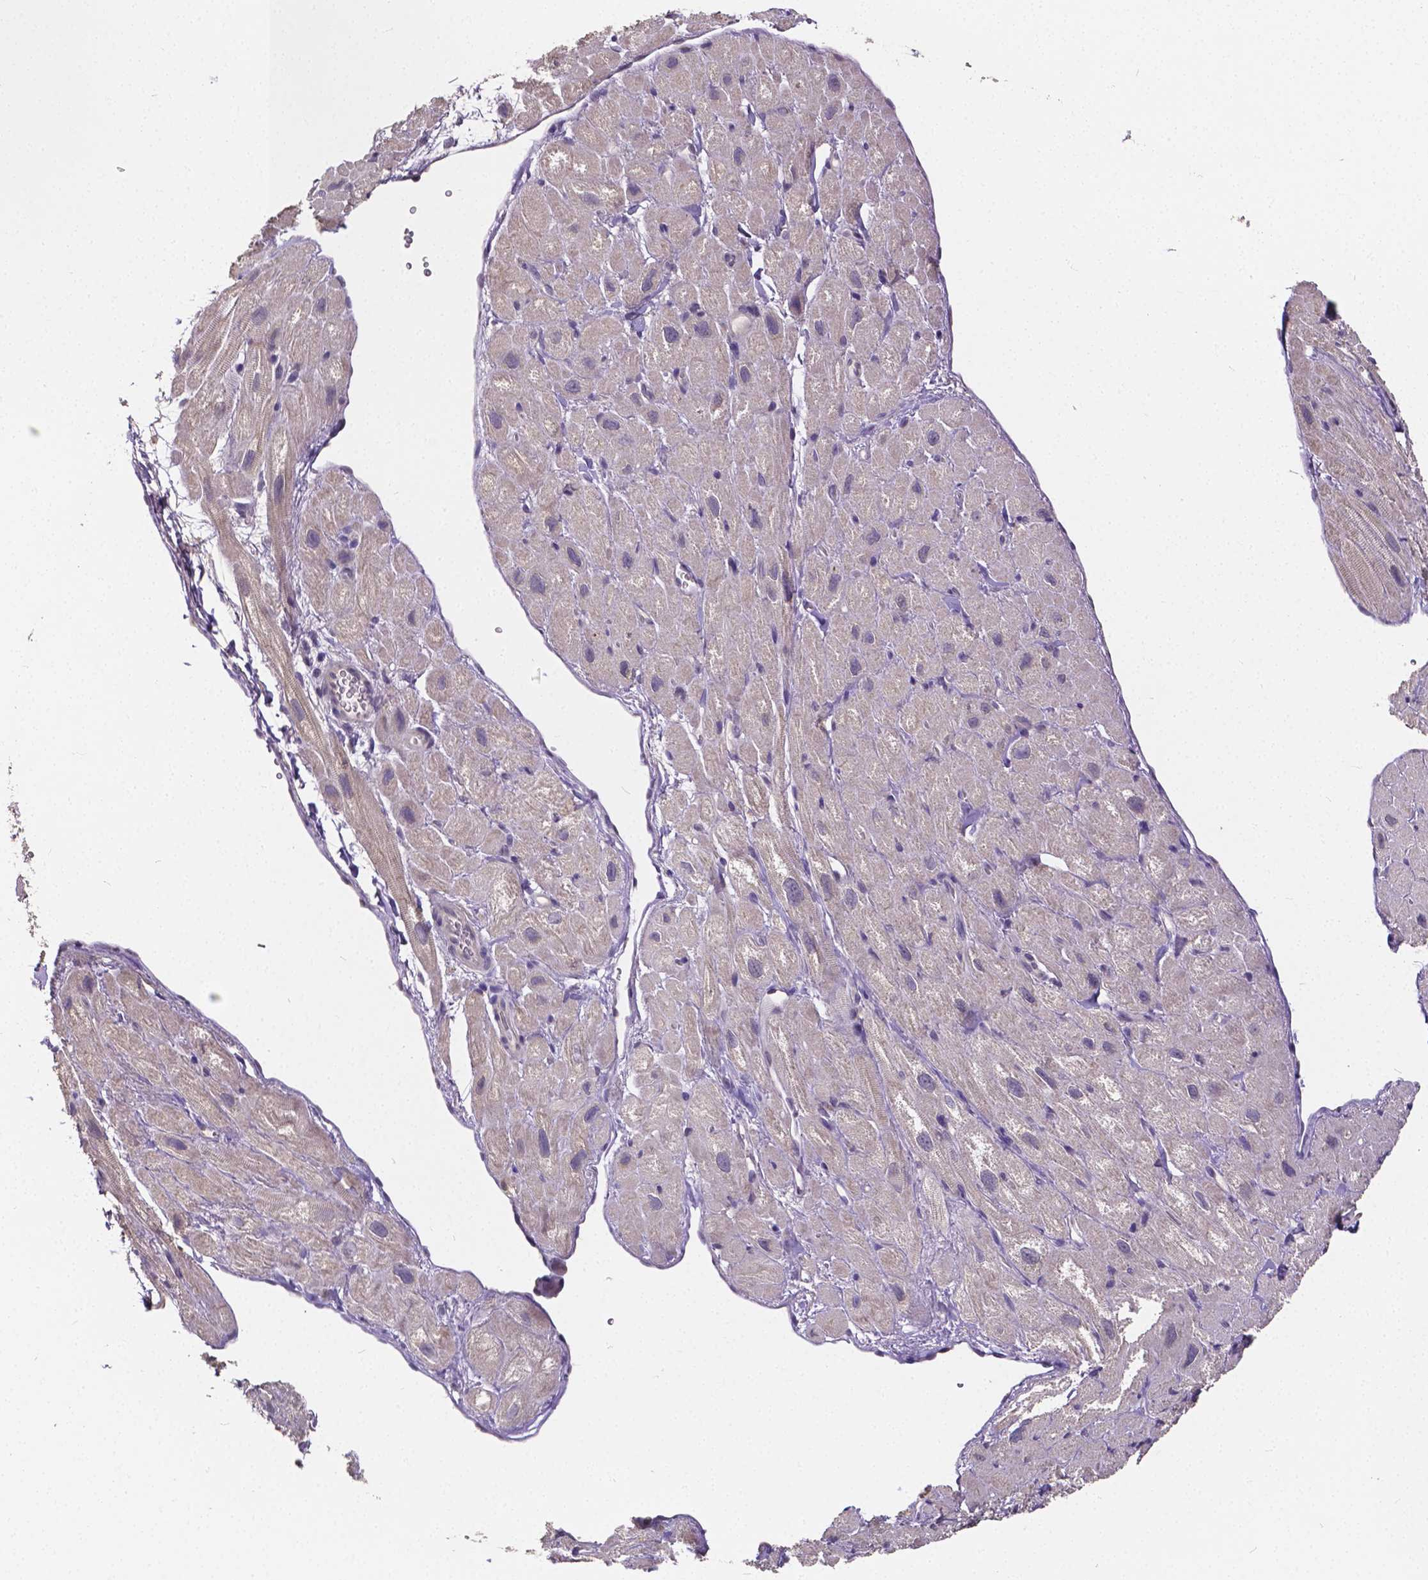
{"staining": {"intensity": "weak", "quantity": "25%-75%", "location": "cytoplasmic/membranous"}, "tissue": "heart muscle", "cell_type": "Cardiomyocytes", "image_type": "normal", "snomed": [{"axis": "morphology", "description": "Normal tissue, NOS"}, {"axis": "topography", "description": "Heart"}], "caption": "This is a micrograph of IHC staining of normal heart muscle, which shows weak staining in the cytoplasmic/membranous of cardiomyocytes.", "gene": "CTNNA2", "patient": {"sex": "female", "age": 62}}